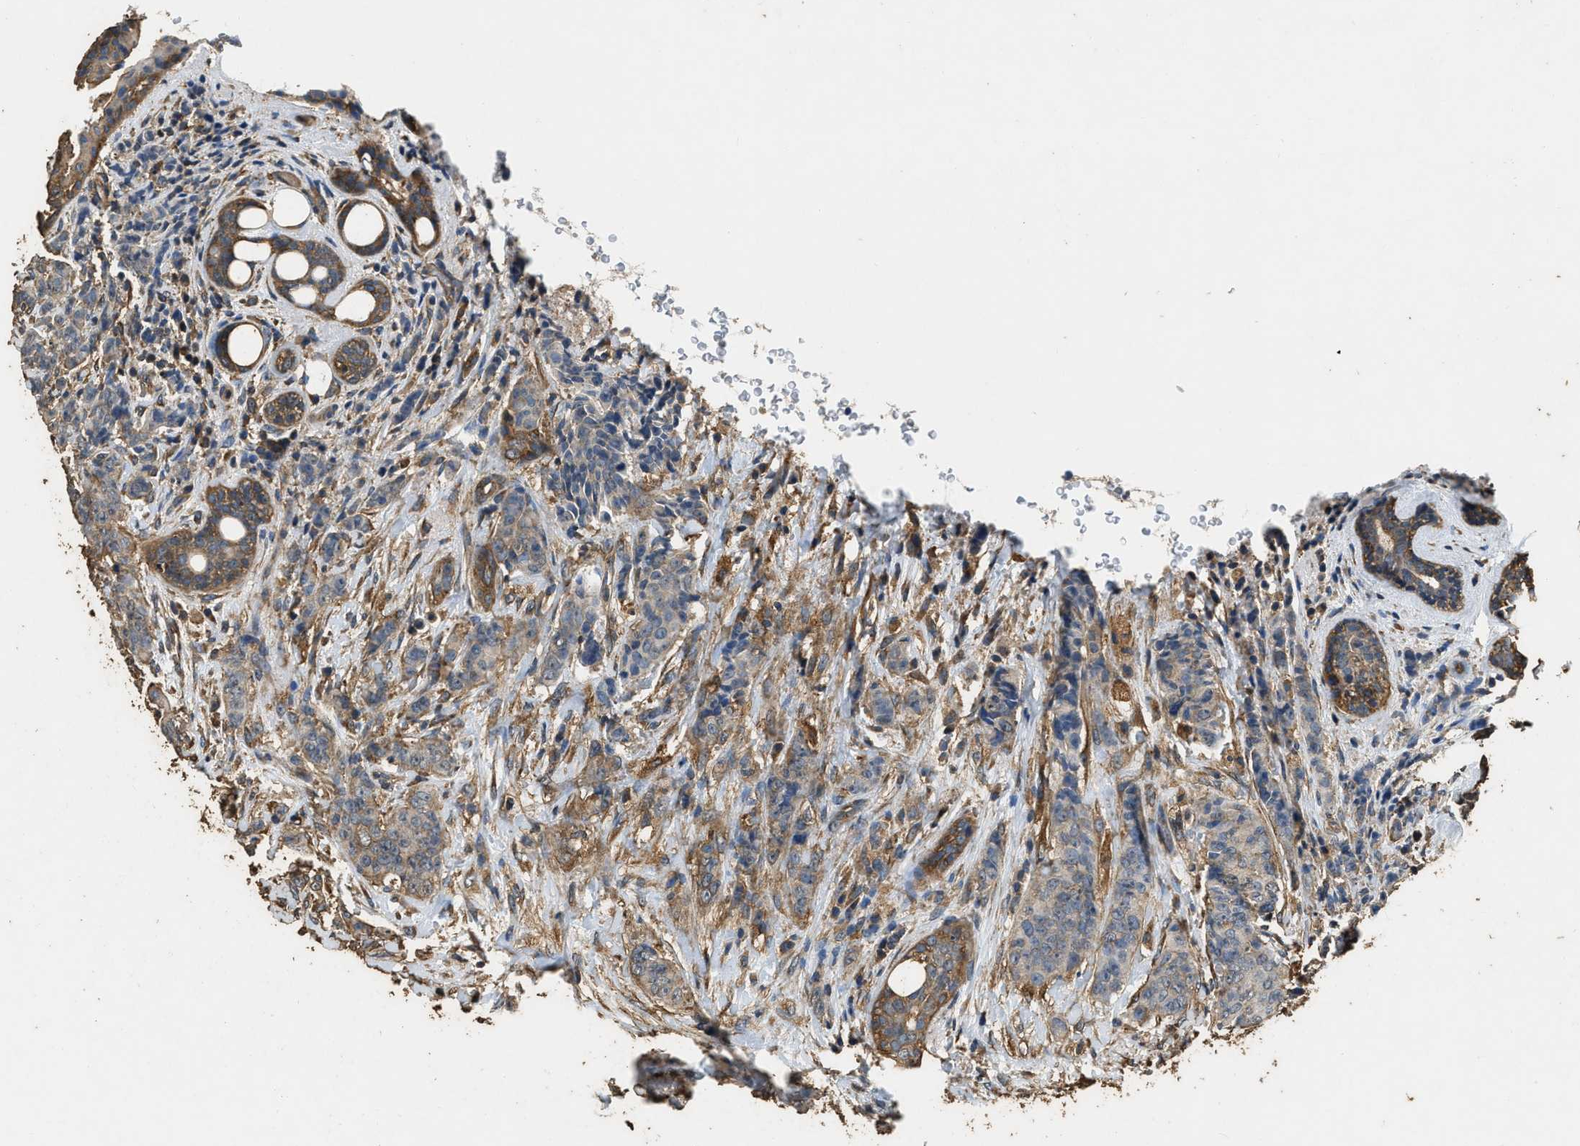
{"staining": {"intensity": "weak", "quantity": "25%-75%", "location": "cytoplasmic/membranous"}, "tissue": "breast cancer", "cell_type": "Tumor cells", "image_type": "cancer", "snomed": [{"axis": "morphology", "description": "Duct carcinoma"}, {"axis": "topography", "description": "Breast"}], "caption": "IHC (DAB) staining of breast intraductal carcinoma shows weak cytoplasmic/membranous protein expression in approximately 25%-75% of tumor cells.", "gene": "MIB1", "patient": {"sex": "female", "age": 40}}